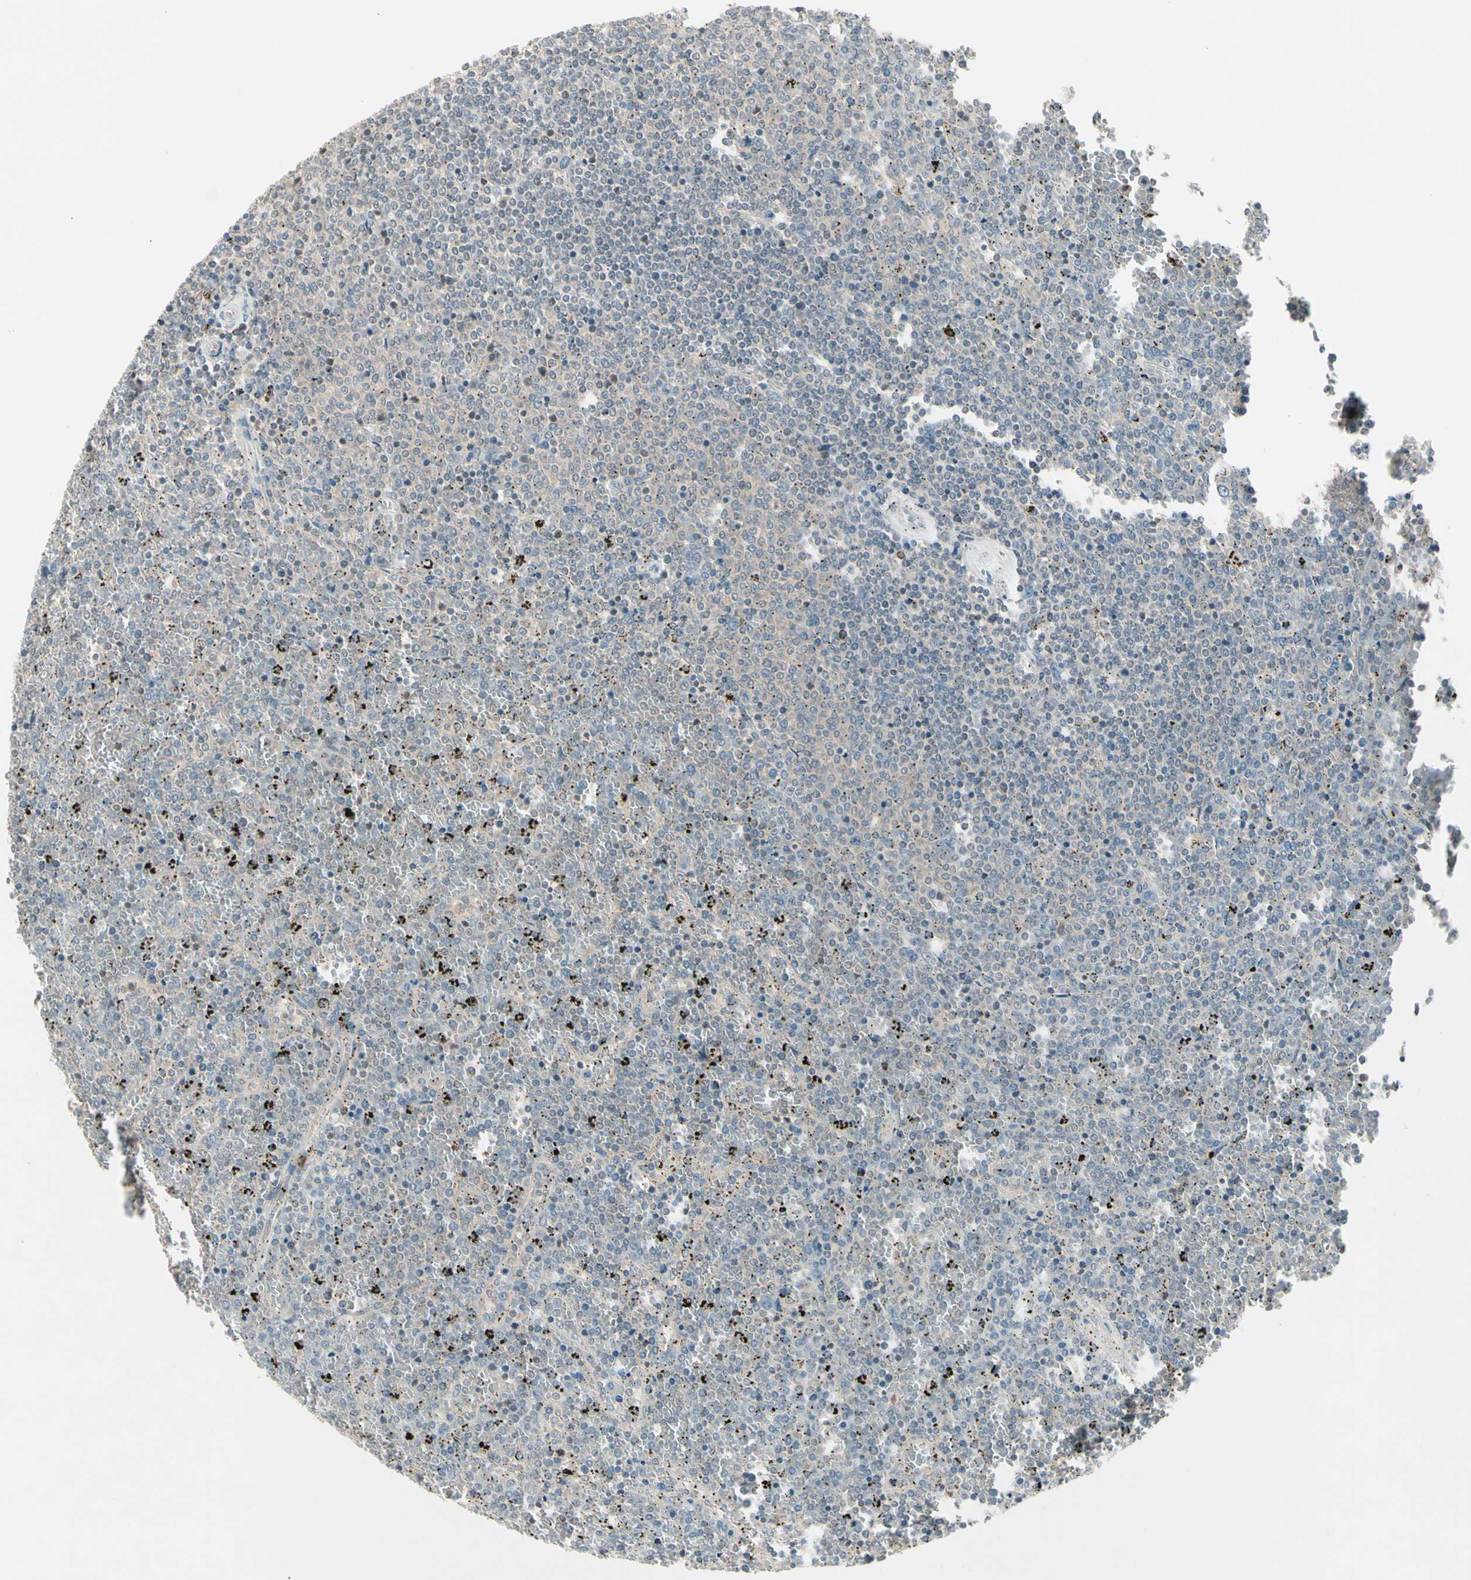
{"staining": {"intensity": "negative", "quantity": "none", "location": "none"}, "tissue": "lymphoma", "cell_type": "Tumor cells", "image_type": "cancer", "snomed": [{"axis": "morphology", "description": "Malignant lymphoma, non-Hodgkin's type, Low grade"}, {"axis": "topography", "description": "Spleen"}], "caption": "A photomicrograph of malignant lymphoma, non-Hodgkin's type (low-grade) stained for a protein demonstrates no brown staining in tumor cells. The staining was performed using DAB (3,3'-diaminobenzidine) to visualize the protein expression in brown, while the nuclei were stained in blue with hematoxylin (Magnification: 20x).", "gene": "CCL4", "patient": {"sex": "female", "age": 77}}